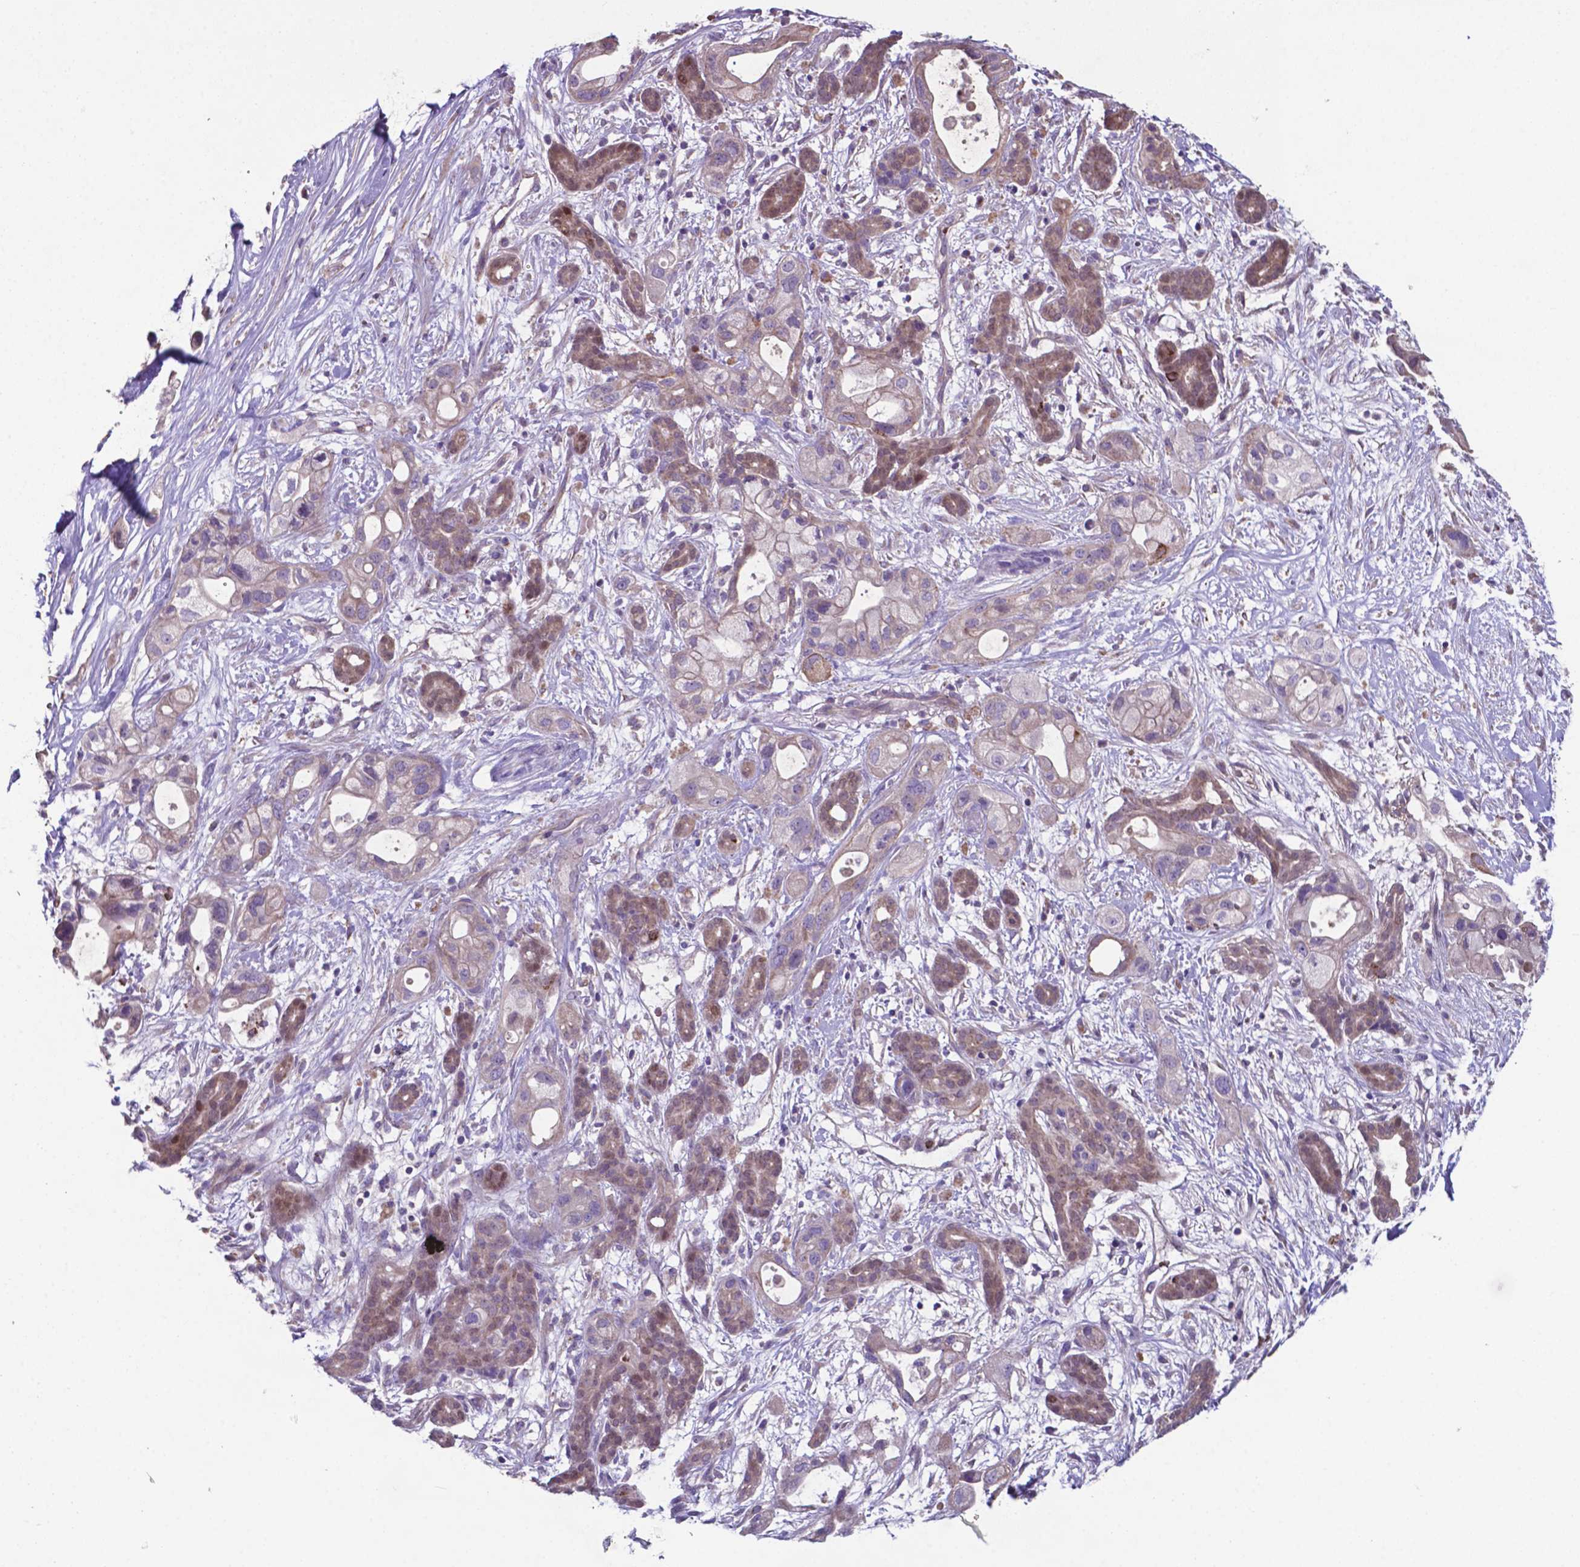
{"staining": {"intensity": "weak", "quantity": "25%-75%", "location": "cytoplasmic/membranous"}, "tissue": "pancreatic cancer", "cell_type": "Tumor cells", "image_type": "cancer", "snomed": [{"axis": "morphology", "description": "Adenocarcinoma, NOS"}, {"axis": "topography", "description": "Pancreas"}], "caption": "Approximately 25%-75% of tumor cells in adenocarcinoma (pancreatic) exhibit weak cytoplasmic/membranous protein staining as visualized by brown immunohistochemical staining.", "gene": "TYRO3", "patient": {"sex": "male", "age": 44}}